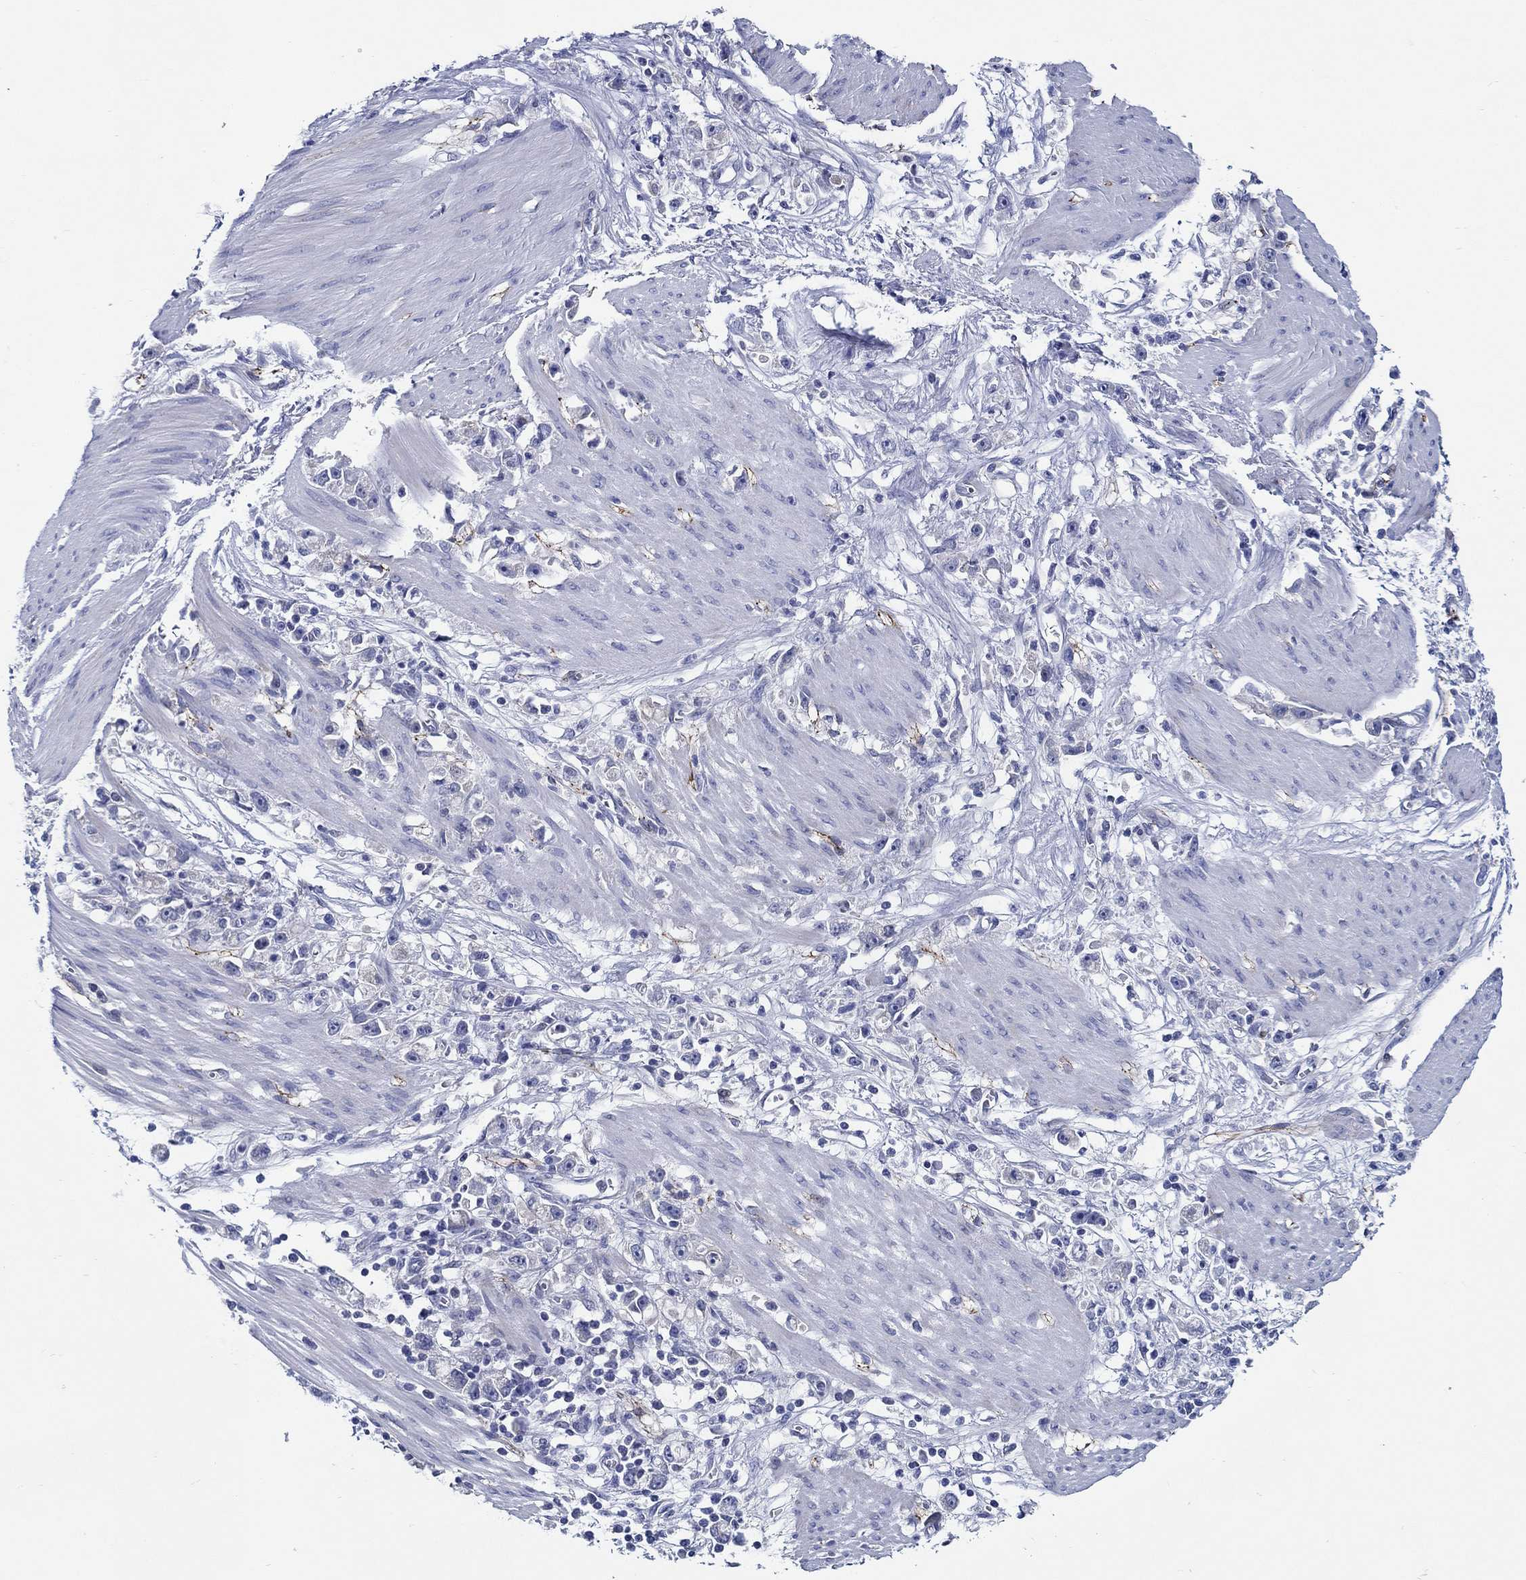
{"staining": {"intensity": "negative", "quantity": "none", "location": "none"}, "tissue": "stomach cancer", "cell_type": "Tumor cells", "image_type": "cancer", "snomed": [{"axis": "morphology", "description": "Adenocarcinoma, NOS"}, {"axis": "topography", "description": "Stomach"}], "caption": "Tumor cells show no significant protein positivity in stomach adenocarcinoma.", "gene": "MC2R", "patient": {"sex": "female", "age": 59}}